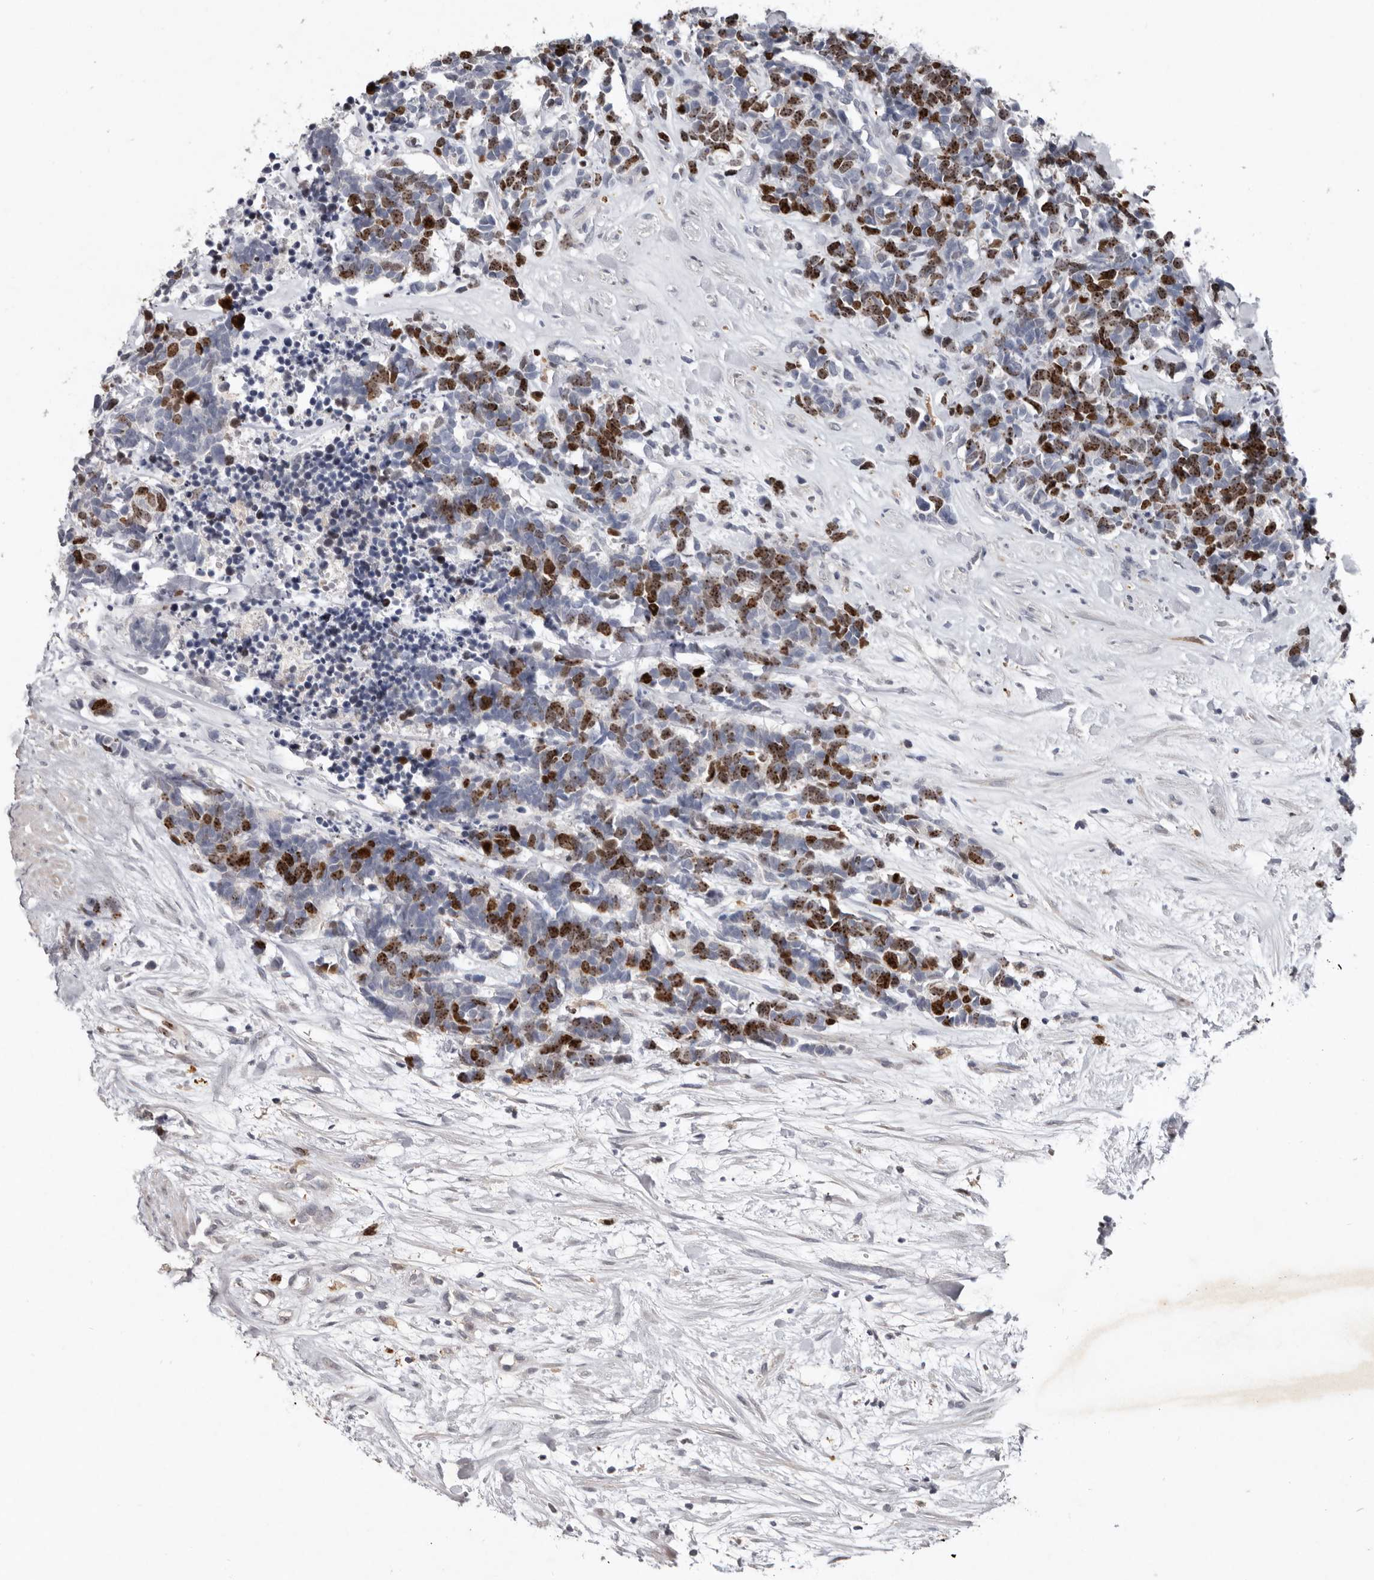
{"staining": {"intensity": "strong", "quantity": "25%-75%", "location": "nuclear"}, "tissue": "carcinoid", "cell_type": "Tumor cells", "image_type": "cancer", "snomed": [{"axis": "morphology", "description": "Carcinoma, NOS"}, {"axis": "morphology", "description": "Carcinoid, malignant, NOS"}, {"axis": "topography", "description": "Urinary bladder"}], "caption": "Immunohistochemistry (DAB (3,3'-diaminobenzidine)) staining of carcinoid displays strong nuclear protein expression in about 25%-75% of tumor cells. The staining was performed using DAB (3,3'-diaminobenzidine), with brown indicating positive protein expression. Nuclei are stained blue with hematoxylin.", "gene": "CDCA8", "patient": {"sex": "male", "age": 57}}